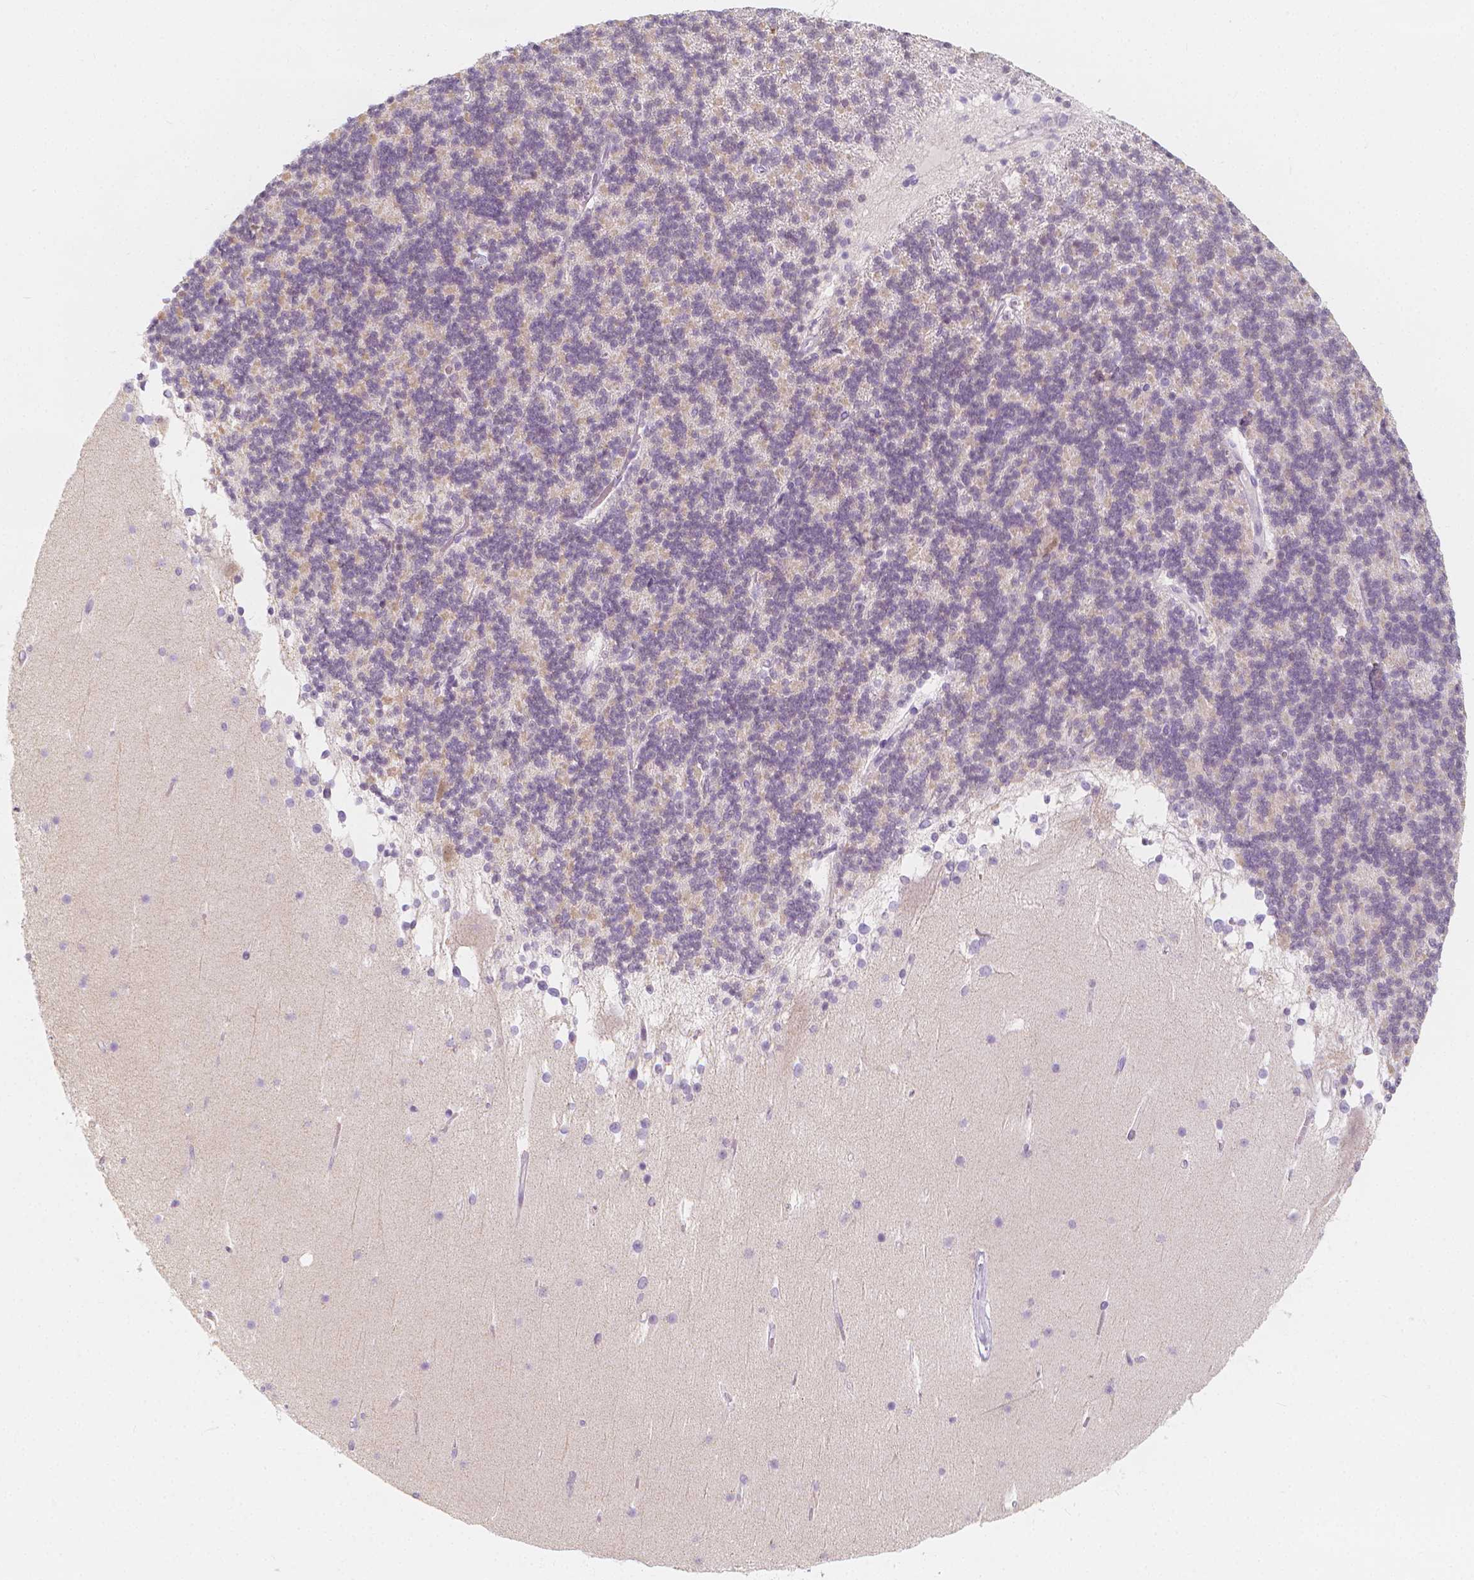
{"staining": {"intensity": "negative", "quantity": "none", "location": "none"}, "tissue": "cerebellum", "cell_type": "Cells in granular layer", "image_type": "normal", "snomed": [{"axis": "morphology", "description": "Normal tissue, NOS"}, {"axis": "topography", "description": "Cerebellum"}], "caption": "Immunohistochemistry of unremarkable human cerebellum displays no expression in cells in granular layer.", "gene": "RBFOX1", "patient": {"sex": "female", "age": 19}}